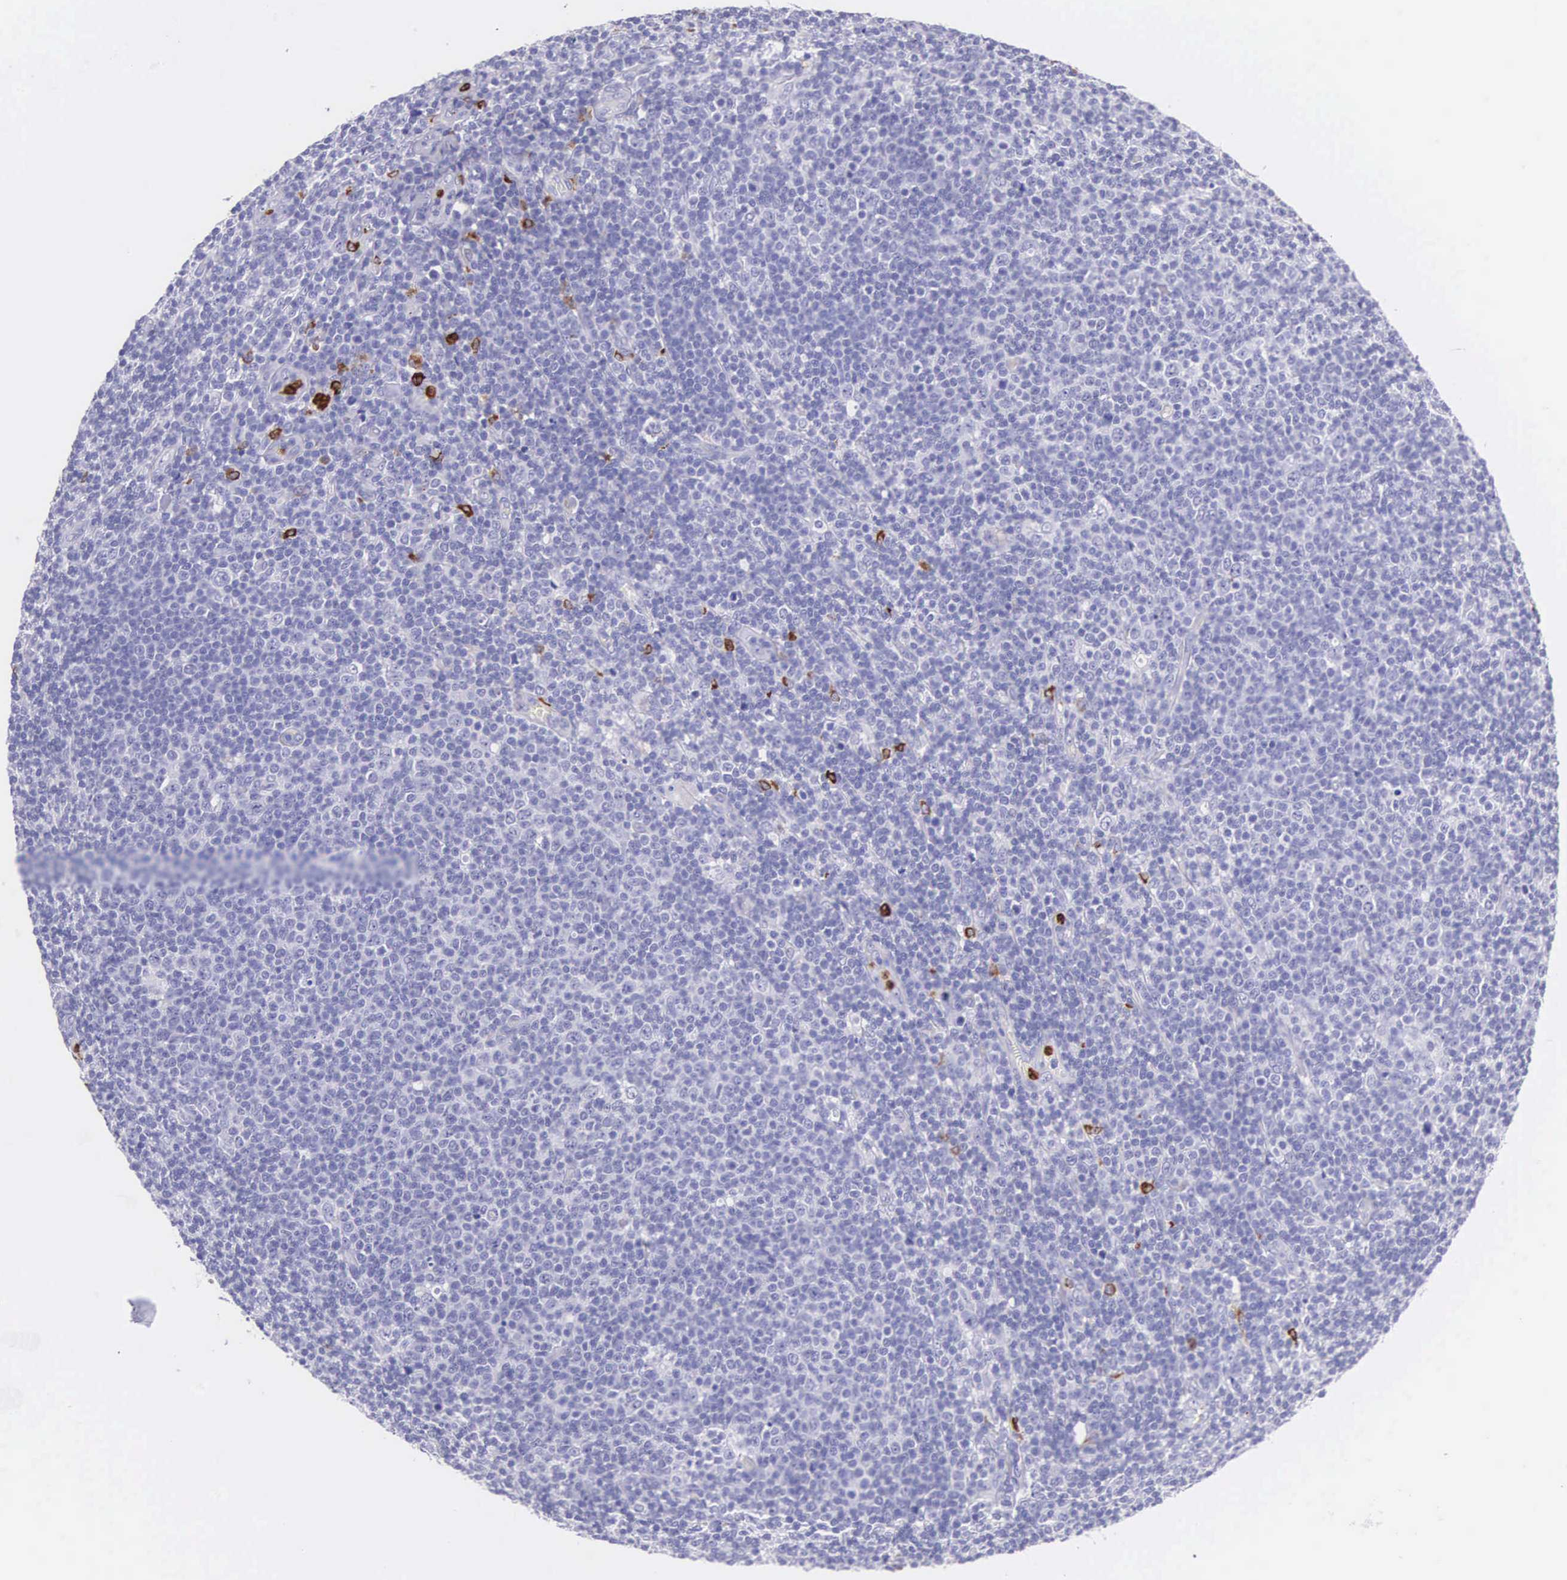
{"staining": {"intensity": "negative", "quantity": "none", "location": "none"}, "tissue": "lymphoma", "cell_type": "Tumor cells", "image_type": "cancer", "snomed": [{"axis": "morphology", "description": "Malignant lymphoma, non-Hodgkin's type, Low grade"}, {"axis": "topography", "description": "Lymph node"}], "caption": "This is an immunohistochemistry (IHC) image of human malignant lymphoma, non-Hodgkin's type (low-grade). There is no positivity in tumor cells.", "gene": "FCN1", "patient": {"sex": "male", "age": 74}}